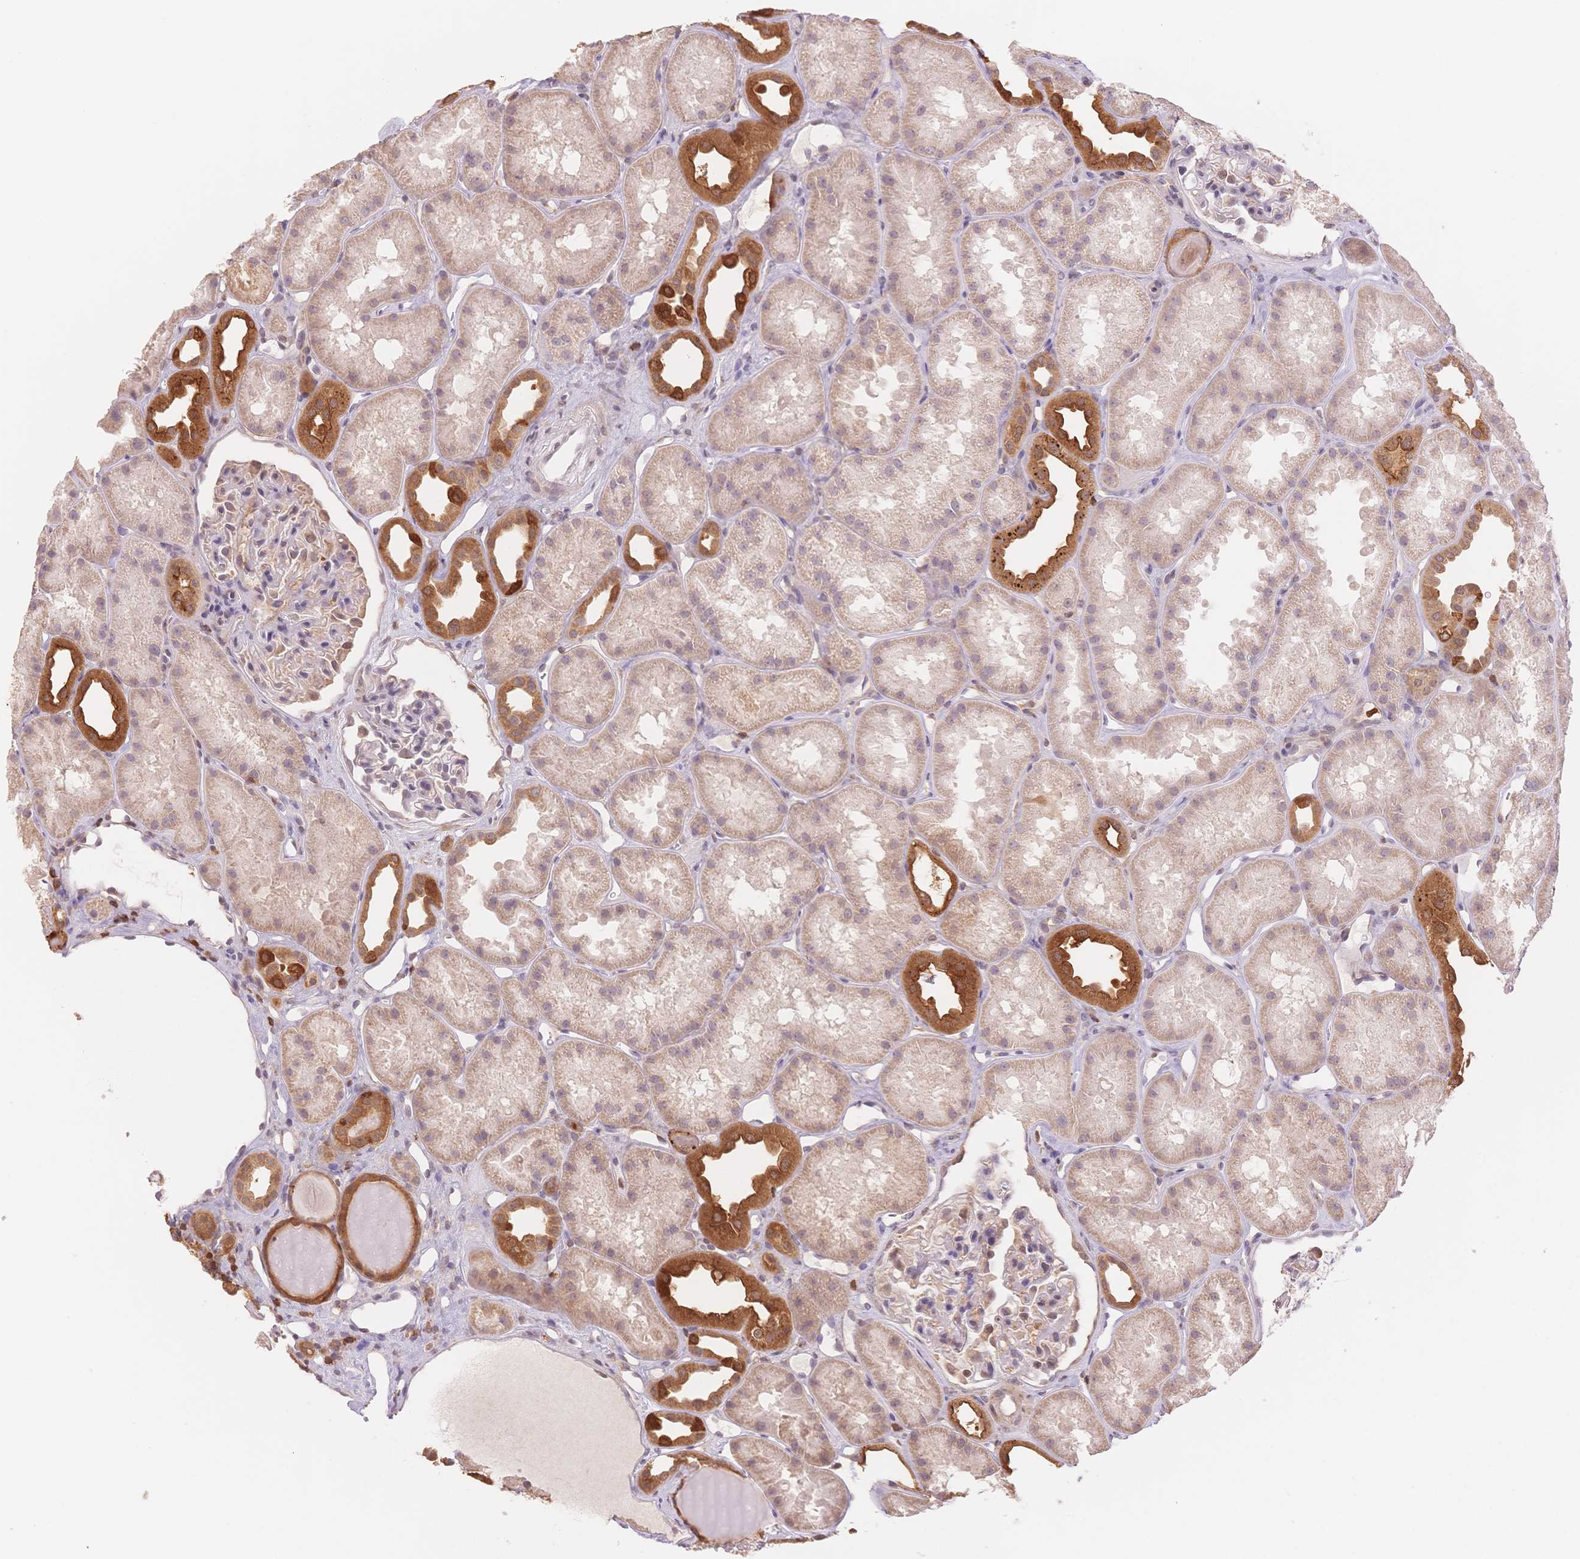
{"staining": {"intensity": "negative", "quantity": "none", "location": "none"}, "tissue": "kidney", "cell_type": "Cells in glomeruli", "image_type": "normal", "snomed": [{"axis": "morphology", "description": "Normal tissue, NOS"}, {"axis": "topography", "description": "Kidney"}], "caption": "This photomicrograph is of unremarkable kidney stained with immunohistochemistry to label a protein in brown with the nuclei are counter-stained blue. There is no positivity in cells in glomeruli.", "gene": "STK39", "patient": {"sex": "male", "age": 61}}